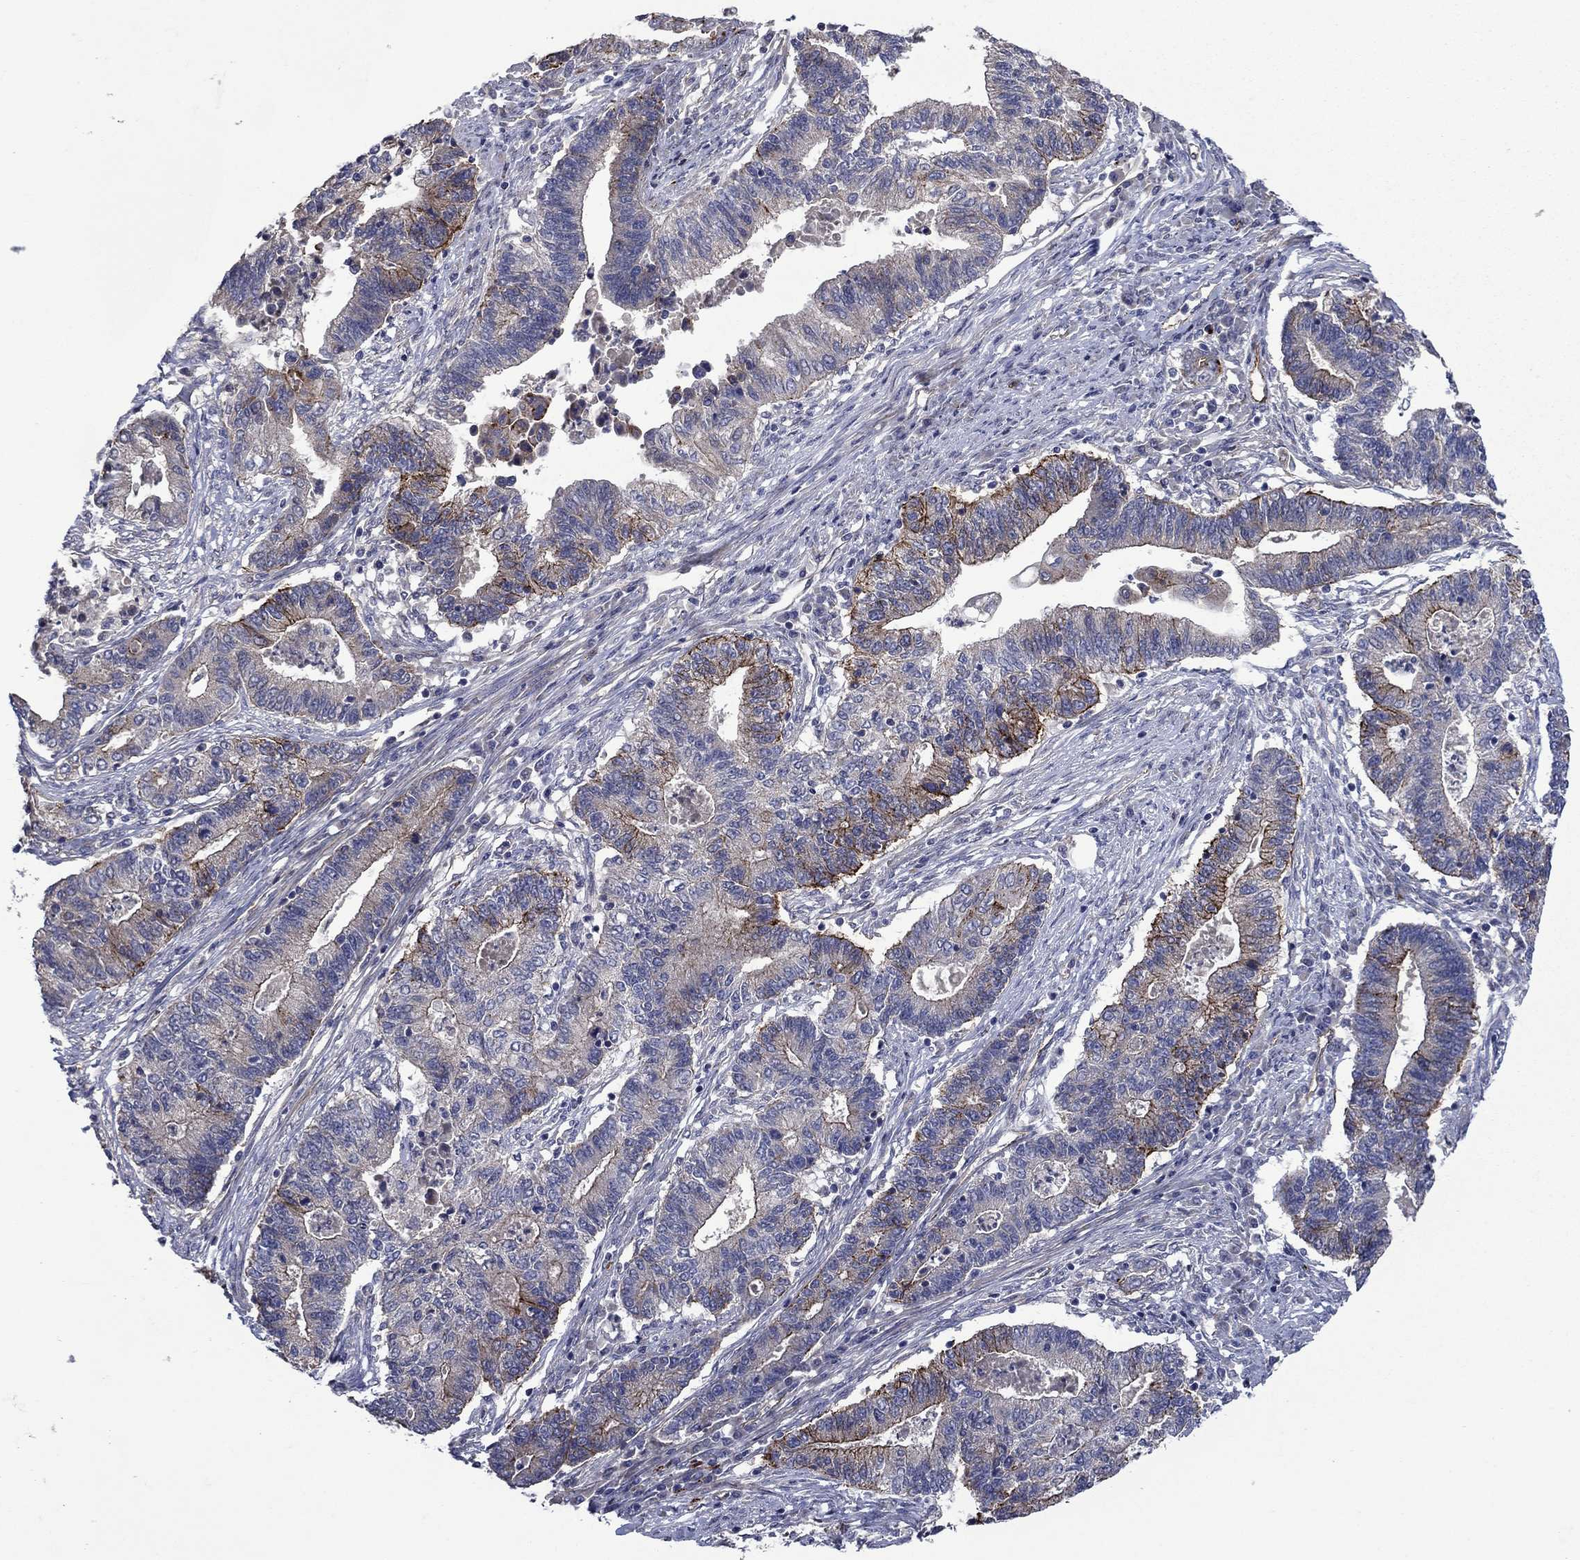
{"staining": {"intensity": "strong", "quantity": "<25%", "location": "cytoplasmic/membranous"}, "tissue": "endometrial cancer", "cell_type": "Tumor cells", "image_type": "cancer", "snomed": [{"axis": "morphology", "description": "Adenocarcinoma, NOS"}, {"axis": "topography", "description": "Uterus"}, {"axis": "topography", "description": "Endometrium"}], "caption": "An image of human adenocarcinoma (endometrial) stained for a protein displays strong cytoplasmic/membranous brown staining in tumor cells. (Stains: DAB in brown, nuclei in blue, Microscopy: brightfield microscopy at high magnification).", "gene": "SLC7A1", "patient": {"sex": "female", "age": 54}}